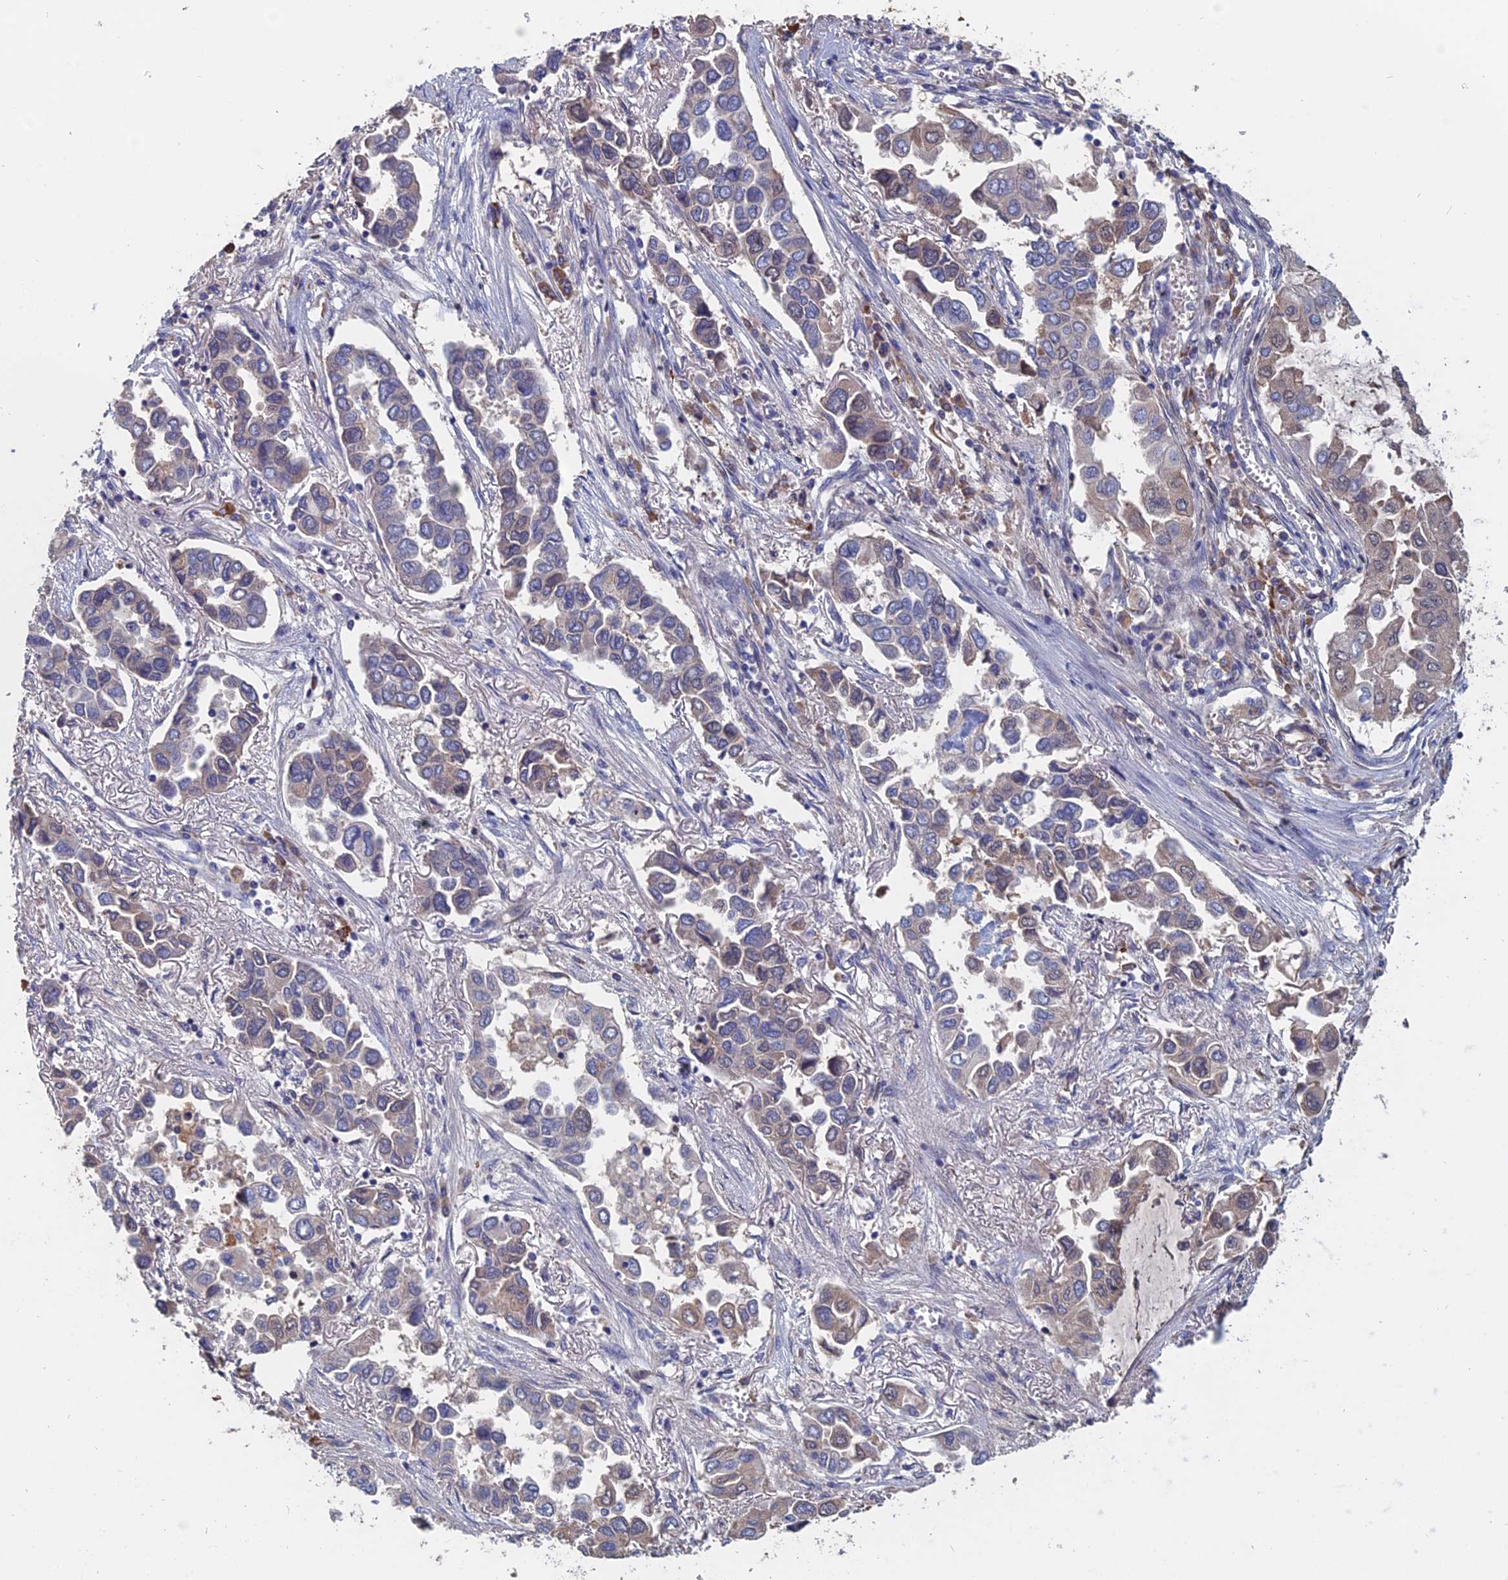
{"staining": {"intensity": "weak", "quantity": "<25%", "location": "cytoplasmic/membranous"}, "tissue": "lung cancer", "cell_type": "Tumor cells", "image_type": "cancer", "snomed": [{"axis": "morphology", "description": "Adenocarcinoma, NOS"}, {"axis": "topography", "description": "Lung"}], "caption": "A photomicrograph of human lung adenocarcinoma is negative for staining in tumor cells. Nuclei are stained in blue.", "gene": "SLC33A1", "patient": {"sex": "female", "age": 76}}